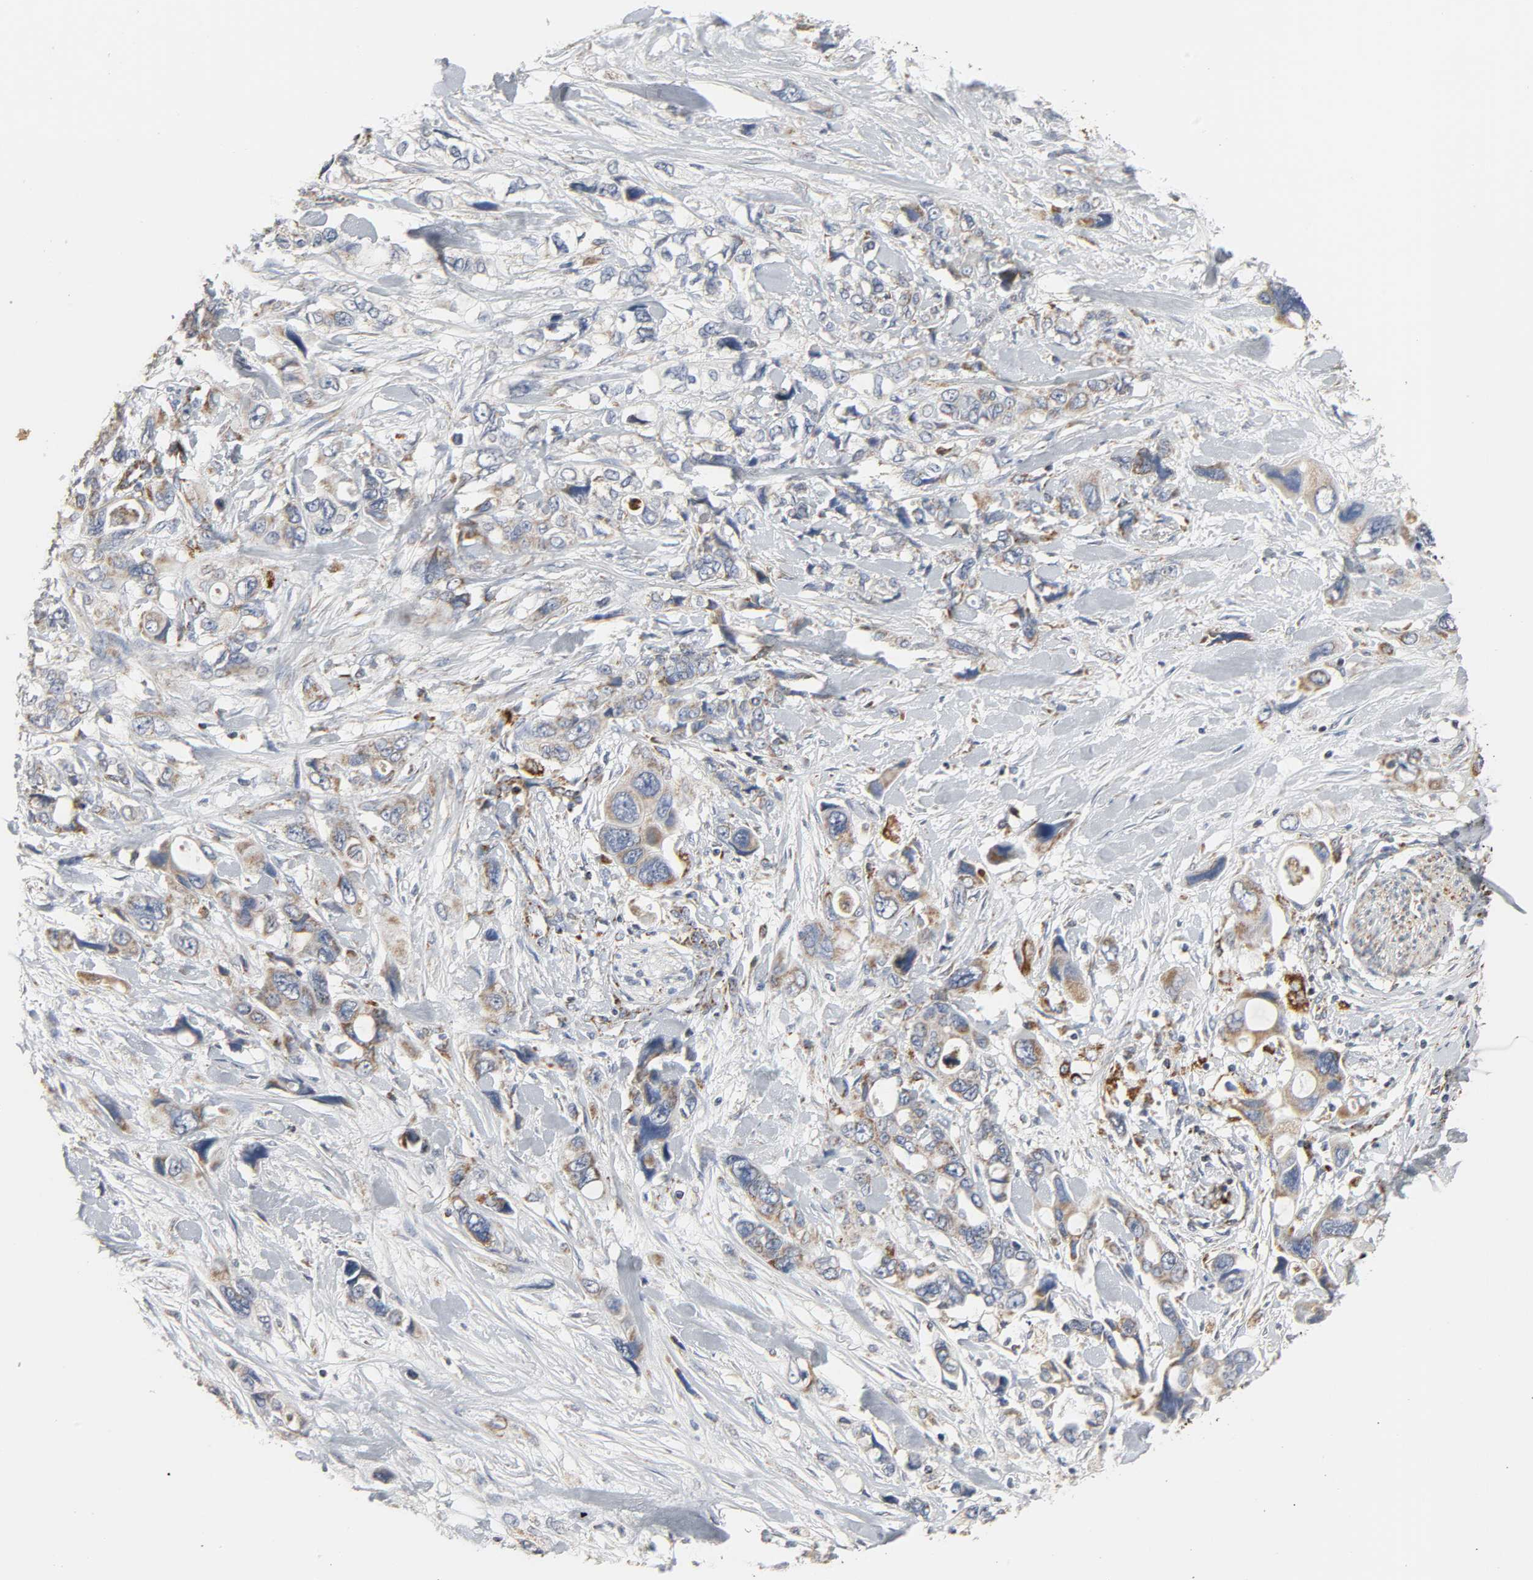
{"staining": {"intensity": "weak", "quantity": "25%-75%", "location": "cytoplasmic/membranous"}, "tissue": "pancreatic cancer", "cell_type": "Tumor cells", "image_type": "cancer", "snomed": [{"axis": "morphology", "description": "Adenocarcinoma, NOS"}, {"axis": "topography", "description": "Pancreas"}], "caption": "Pancreatic adenocarcinoma stained for a protein exhibits weak cytoplasmic/membranous positivity in tumor cells. The staining is performed using DAB brown chromogen to label protein expression. The nuclei are counter-stained blue using hematoxylin.", "gene": "ACAT1", "patient": {"sex": "male", "age": 46}}